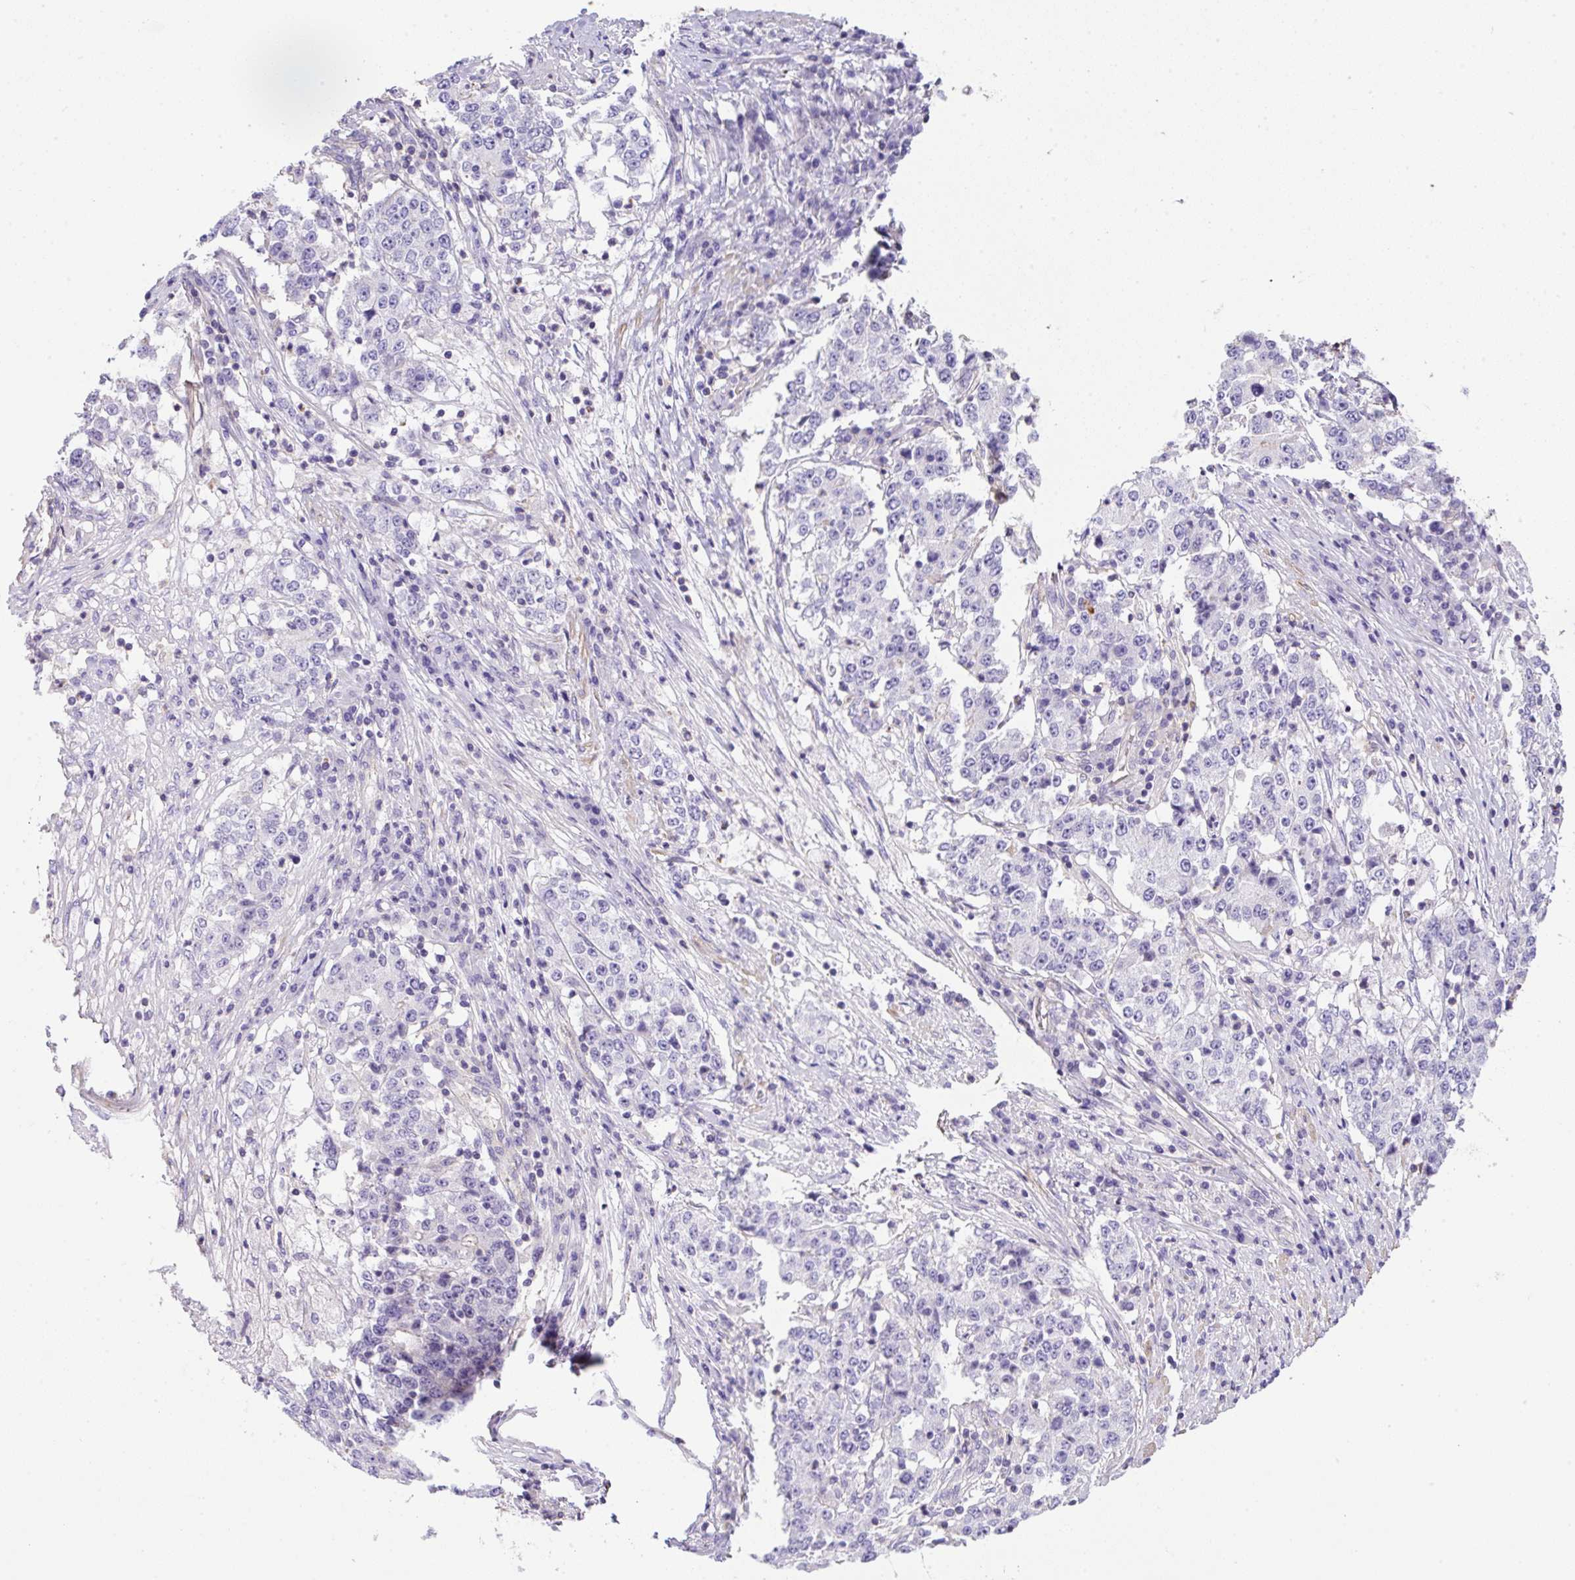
{"staining": {"intensity": "negative", "quantity": "none", "location": "none"}, "tissue": "stomach cancer", "cell_type": "Tumor cells", "image_type": "cancer", "snomed": [{"axis": "morphology", "description": "Adenocarcinoma, NOS"}, {"axis": "topography", "description": "Stomach"}], "caption": "Human adenocarcinoma (stomach) stained for a protein using IHC demonstrates no positivity in tumor cells.", "gene": "NPTN", "patient": {"sex": "male", "age": 59}}